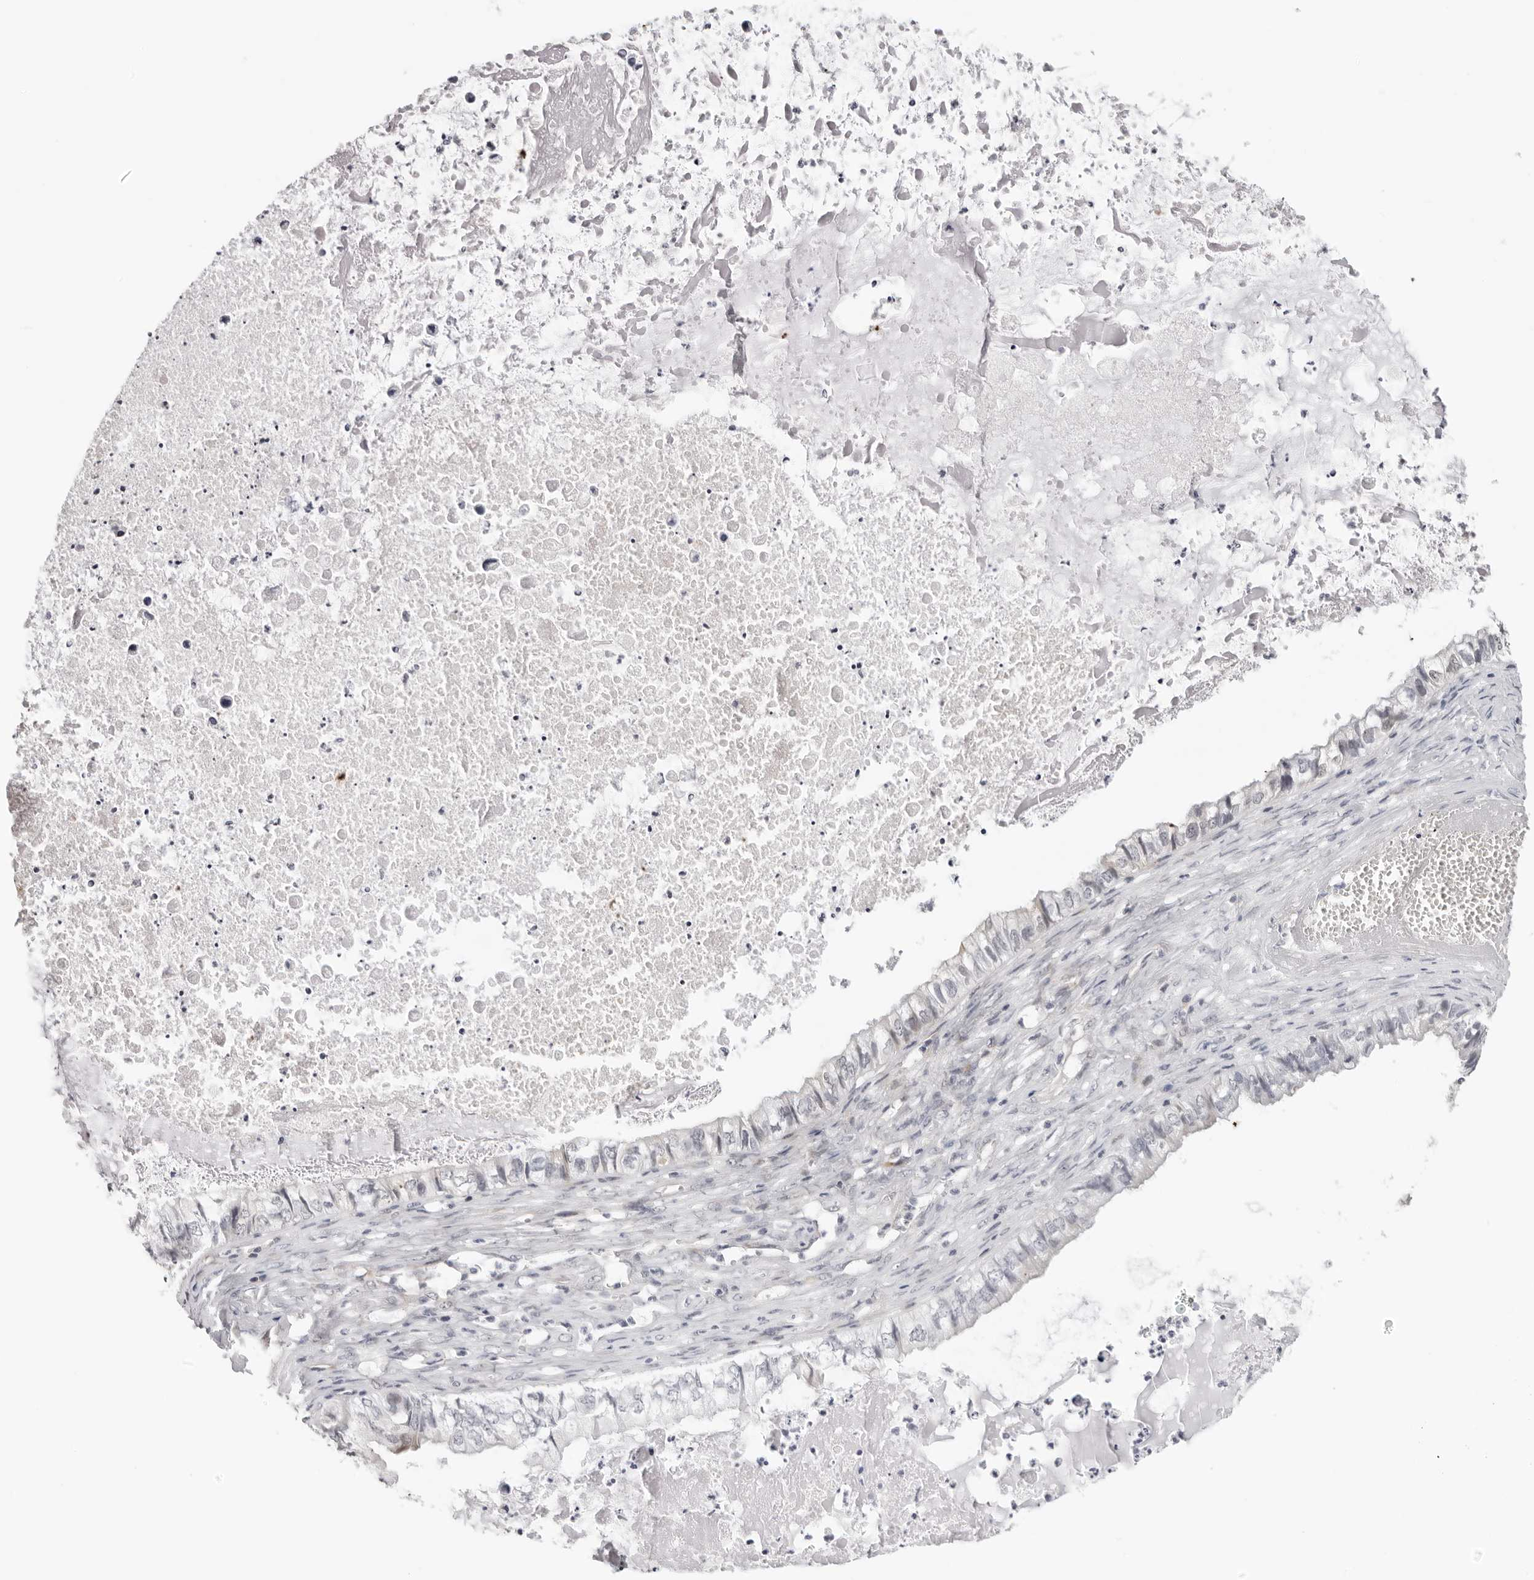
{"staining": {"intensity": "negative", "quantity": "none", "location": "none"}, "tissue": "ovarian cancer", "cell_type": "Tumor cells", "image_type": "cancer", "snomed": [{"axis": "morphology", "description": "Cystadenocarcinoma, mucinous, NOS"}, {"axis": "topography", "description": "Ovary"}], "caption": "High magnification brightfield microscopy of ovarian cancer stained with DAB (brown) and counterstained with hematoxylin (blue): tumor cells show no significant expression.", "gene": "PRUNE1", "patient": {"sex": "female", "age": 80}}